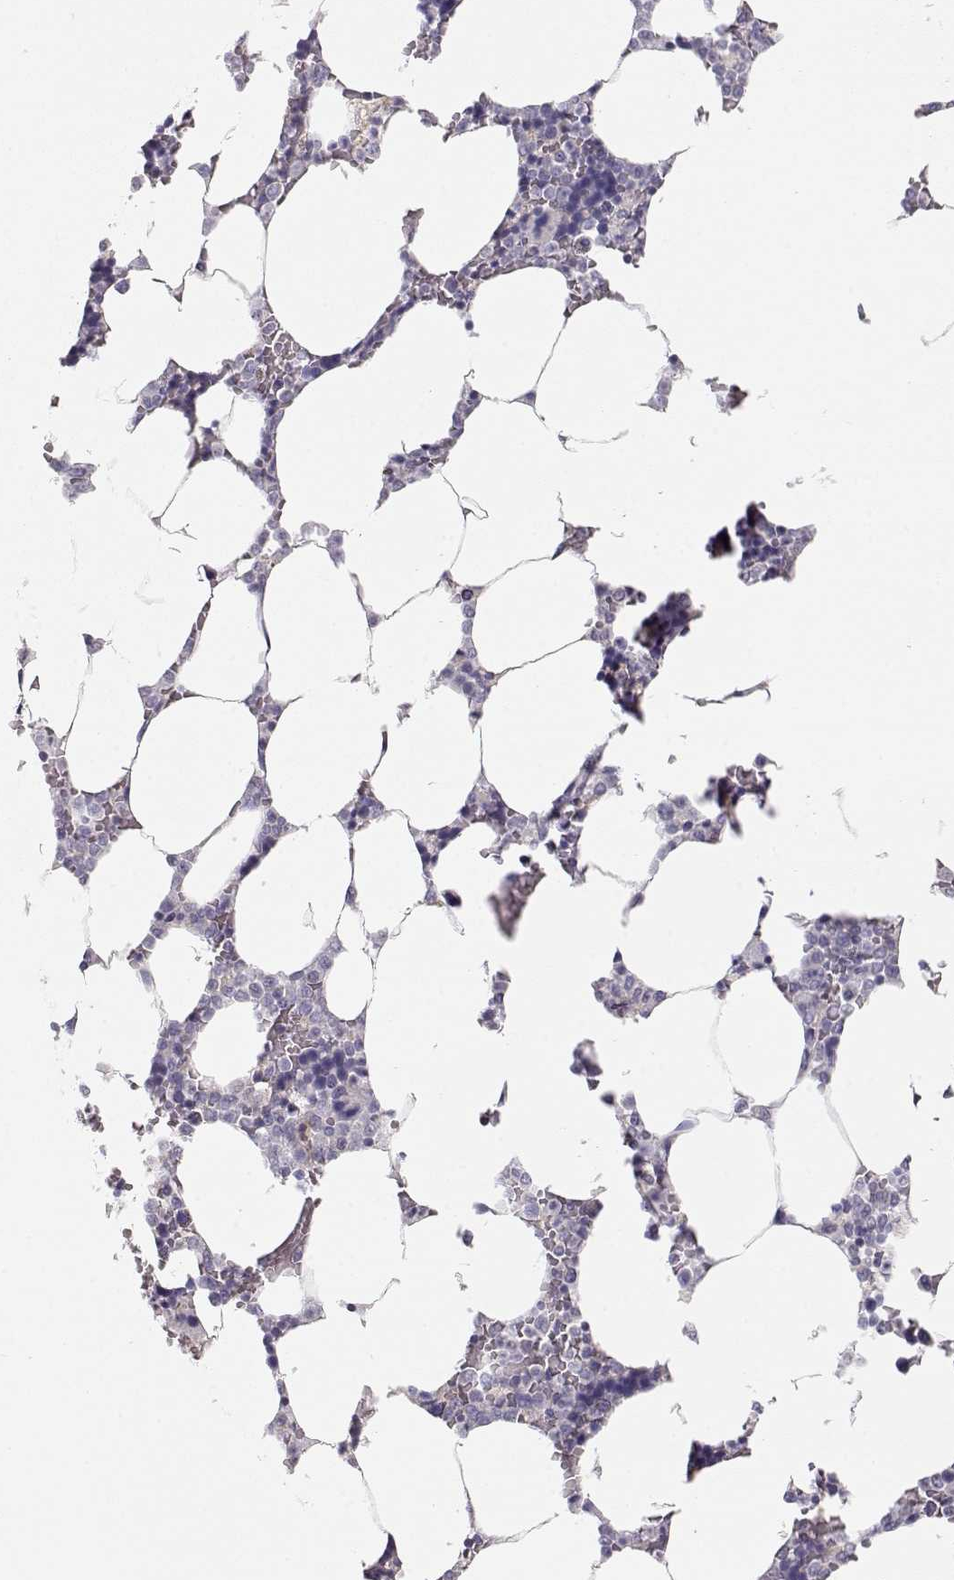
{"staining": {"intensity": "negative", "quantity": "none", "location": "none"}, "tissue": "bone marrow", "cell_type": "Hematopoietic cells", "image_type": "normal", "snomed": [{"axis": "morphology", "description": "Normal tissue, NOS"}, {"axis": "topography", "description": "Bone marrow"}], "caption": "IHC micrograph of normal human bone marrow stained for a protein (brown), which demonstrates no expression in hematopoietic cells. (DAB immunohistochemistry visualized using brightfield microscopy, high magnification).", "gene": "FAM166A", "patient": {"sex": "male", "age": 63}}